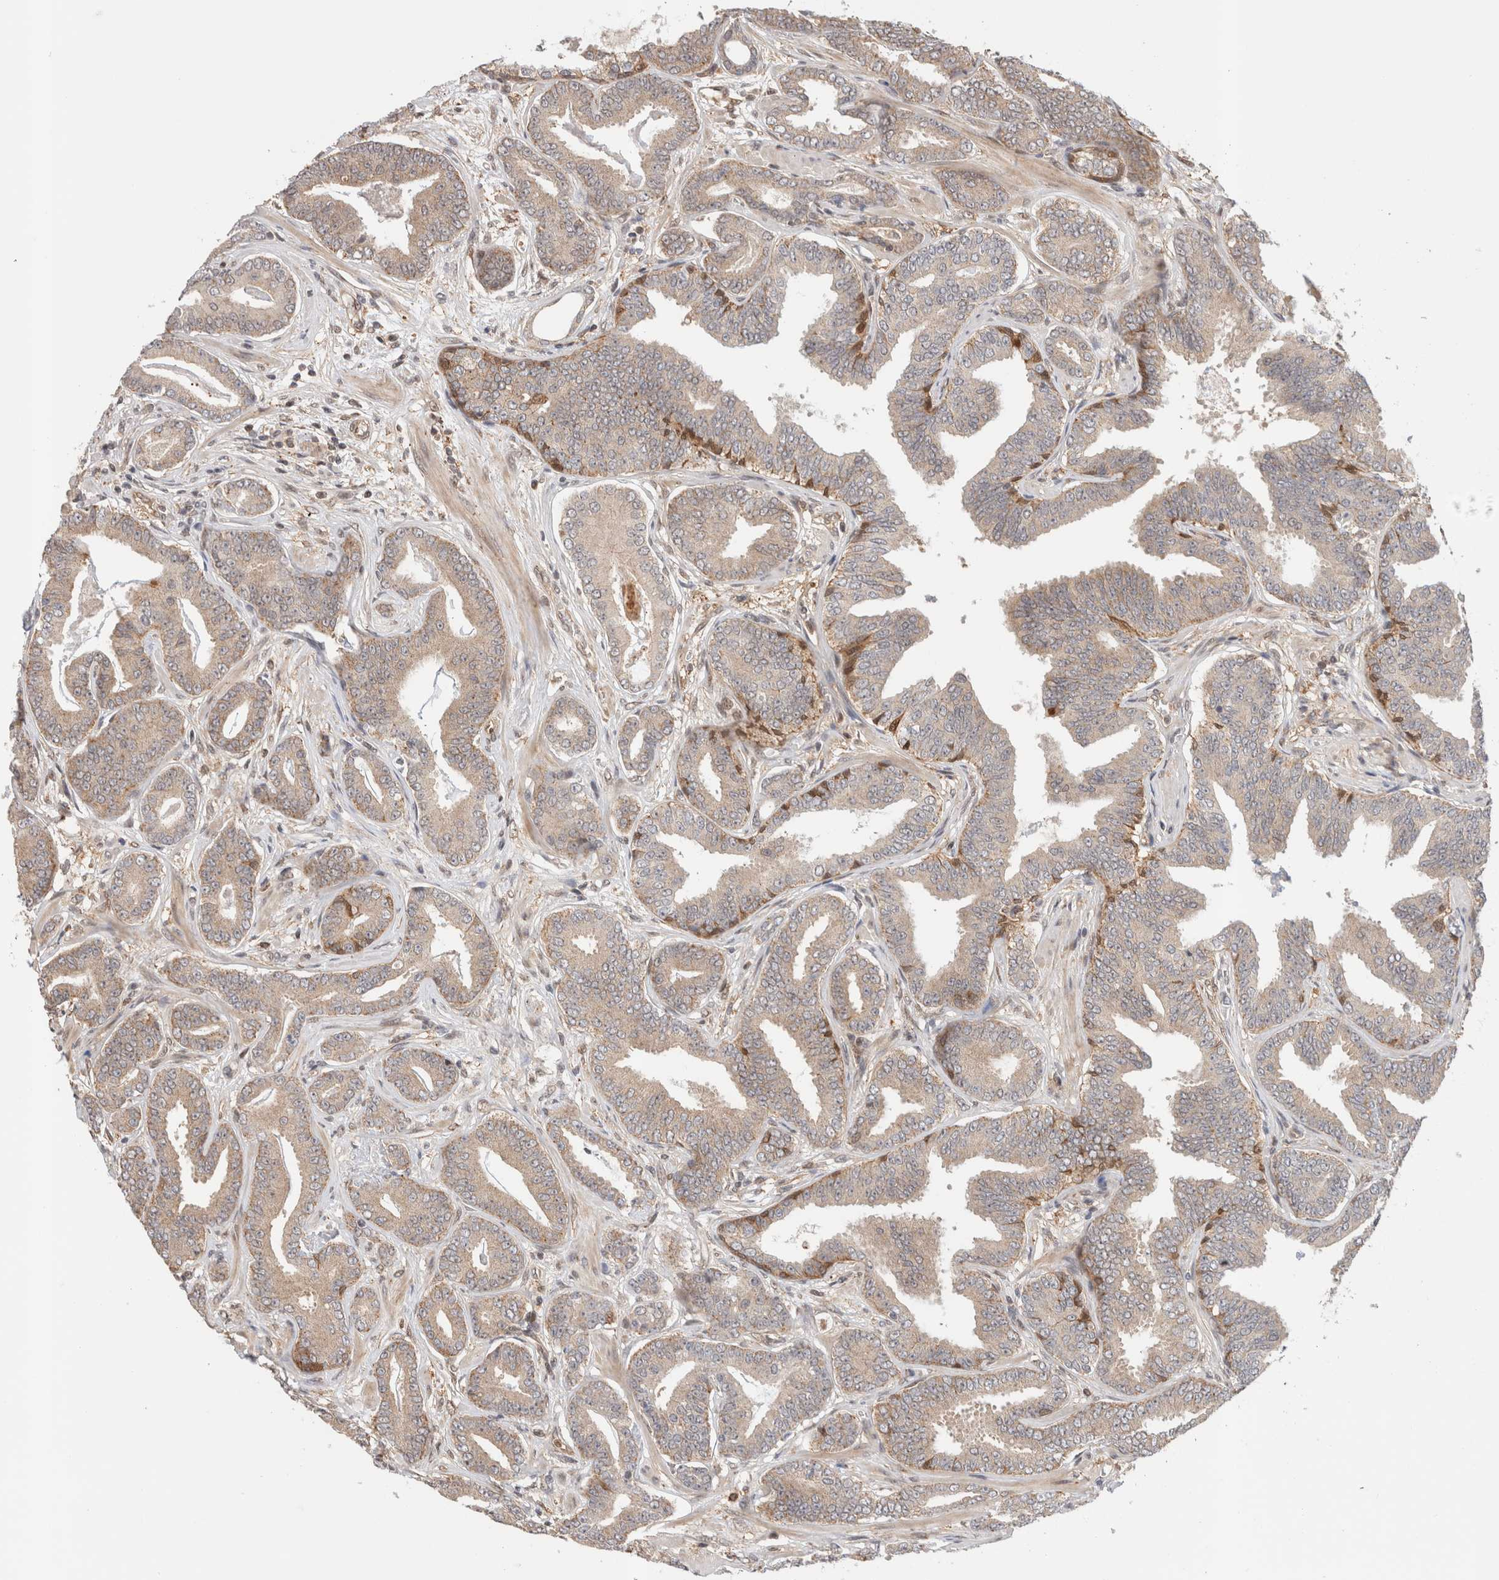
{"staining": {"intensity": "weak", "quantity": "25%-75%", "location": "cytoplasmic/membranous"}, "tissue": "prostate cancer", "cell_type": "Tumor cells", "image_type": "cancer", "snomed": [{"axis": "morphology", "description": "Adenocarcinoma, Low grade"}, {"axis": "topography", "description": "Prostate"}], "caption": "Human prostate cancer stained with a protein marker reveals weak staining in tumor cells.", "gene": "OTUD6B", "patient": {"sex": "male", "age": 62}}